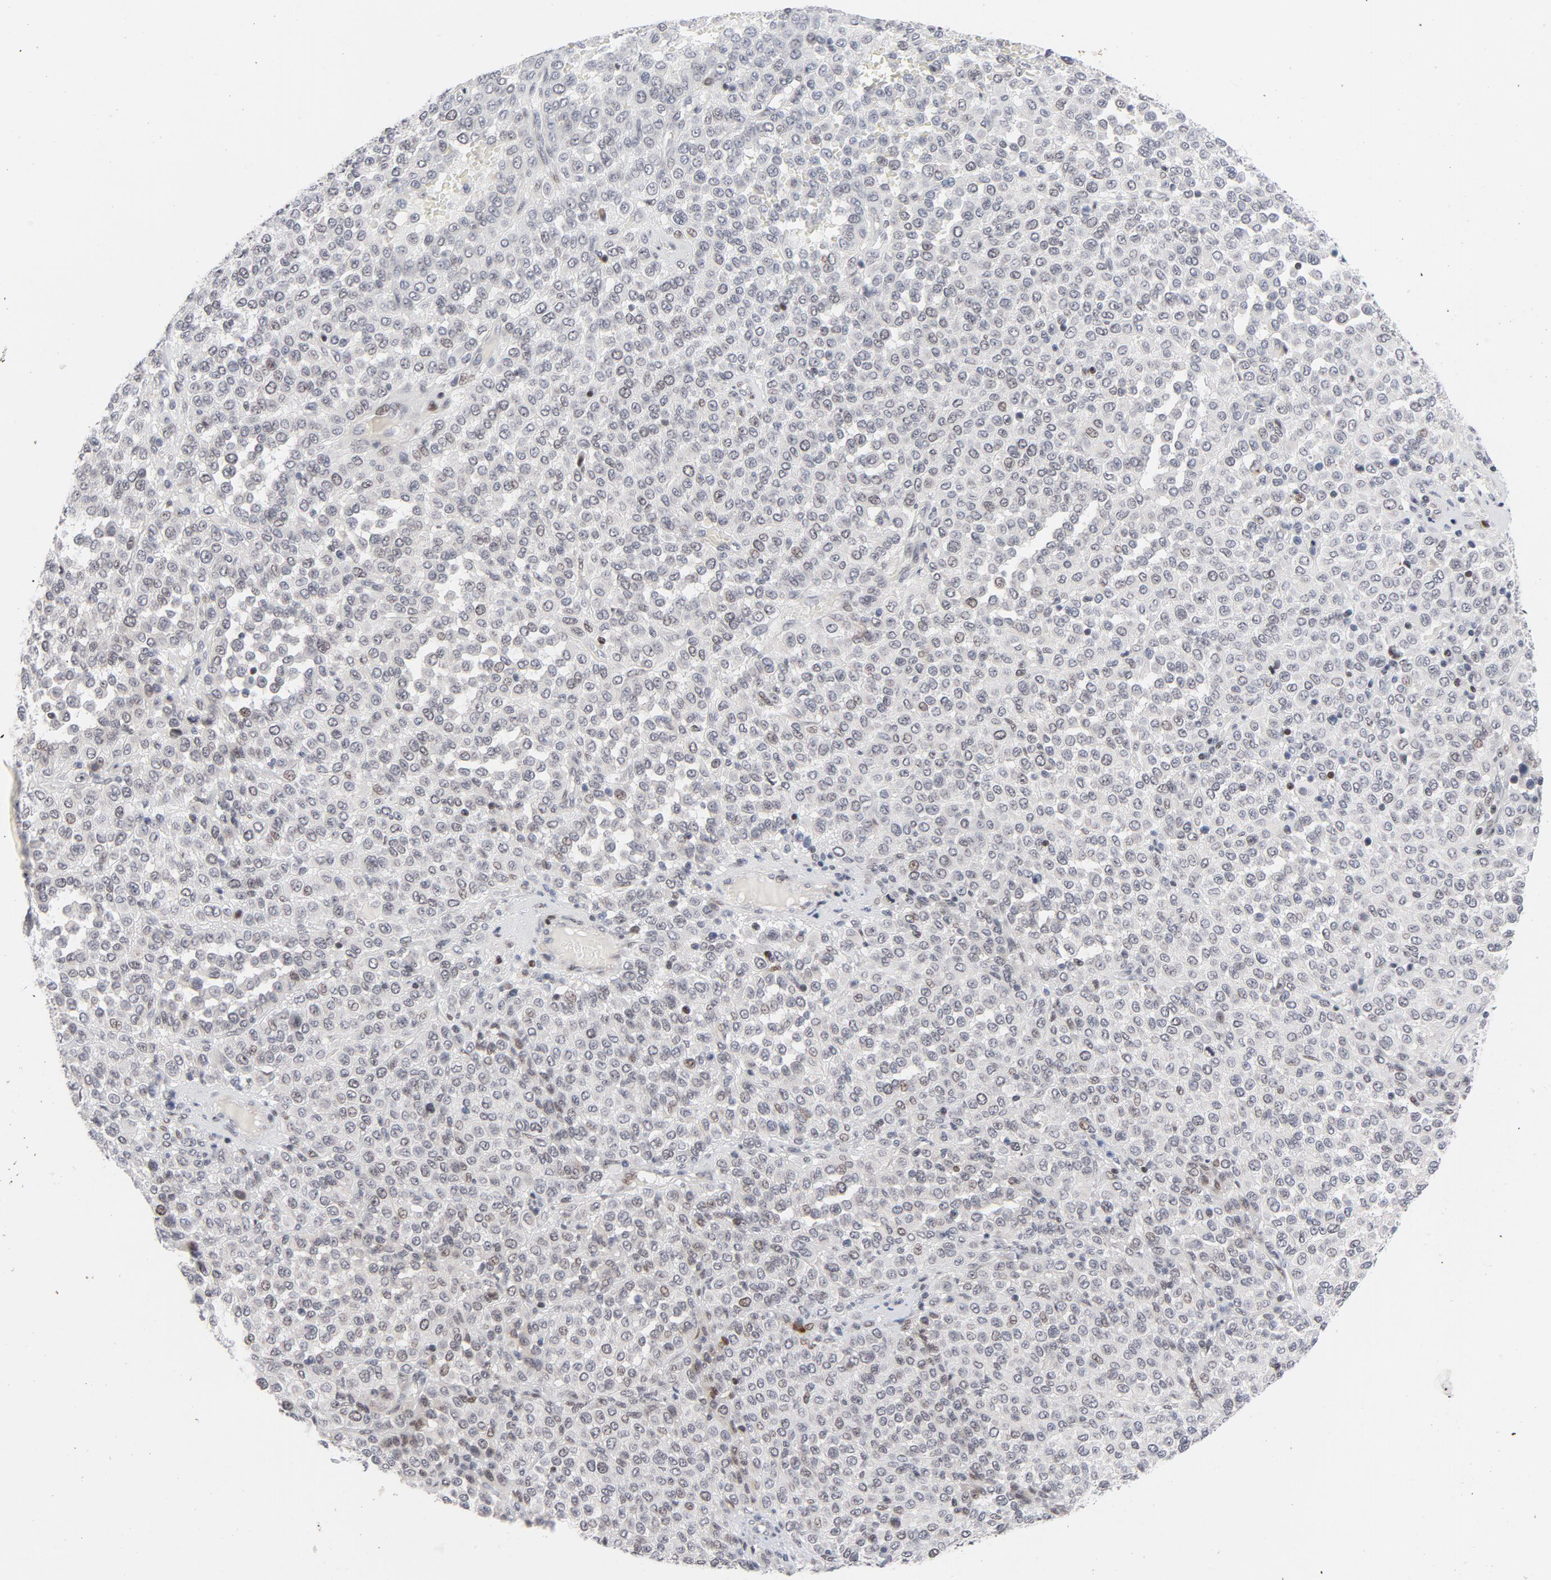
{"staining": {"intensity": "weak", "quantity": "<25%", "location": "nuclear"}, "tissue": "melanoma", "cell_type": "Tumor cells", "image_type": "cancer", "snomed": [{"axis": "morphology", "description": "Malignant melanoma, Metastatic site"}, {"axis": "topography", "description": "Pancreas"}], "caption": "This is an immunohistochemistry (IHC) micrograph of malignant melanoma (metastatic site). There is no expression in tumor cells.", "gene": "NFIC", "patient": {"sex": "female", "age": 30}}